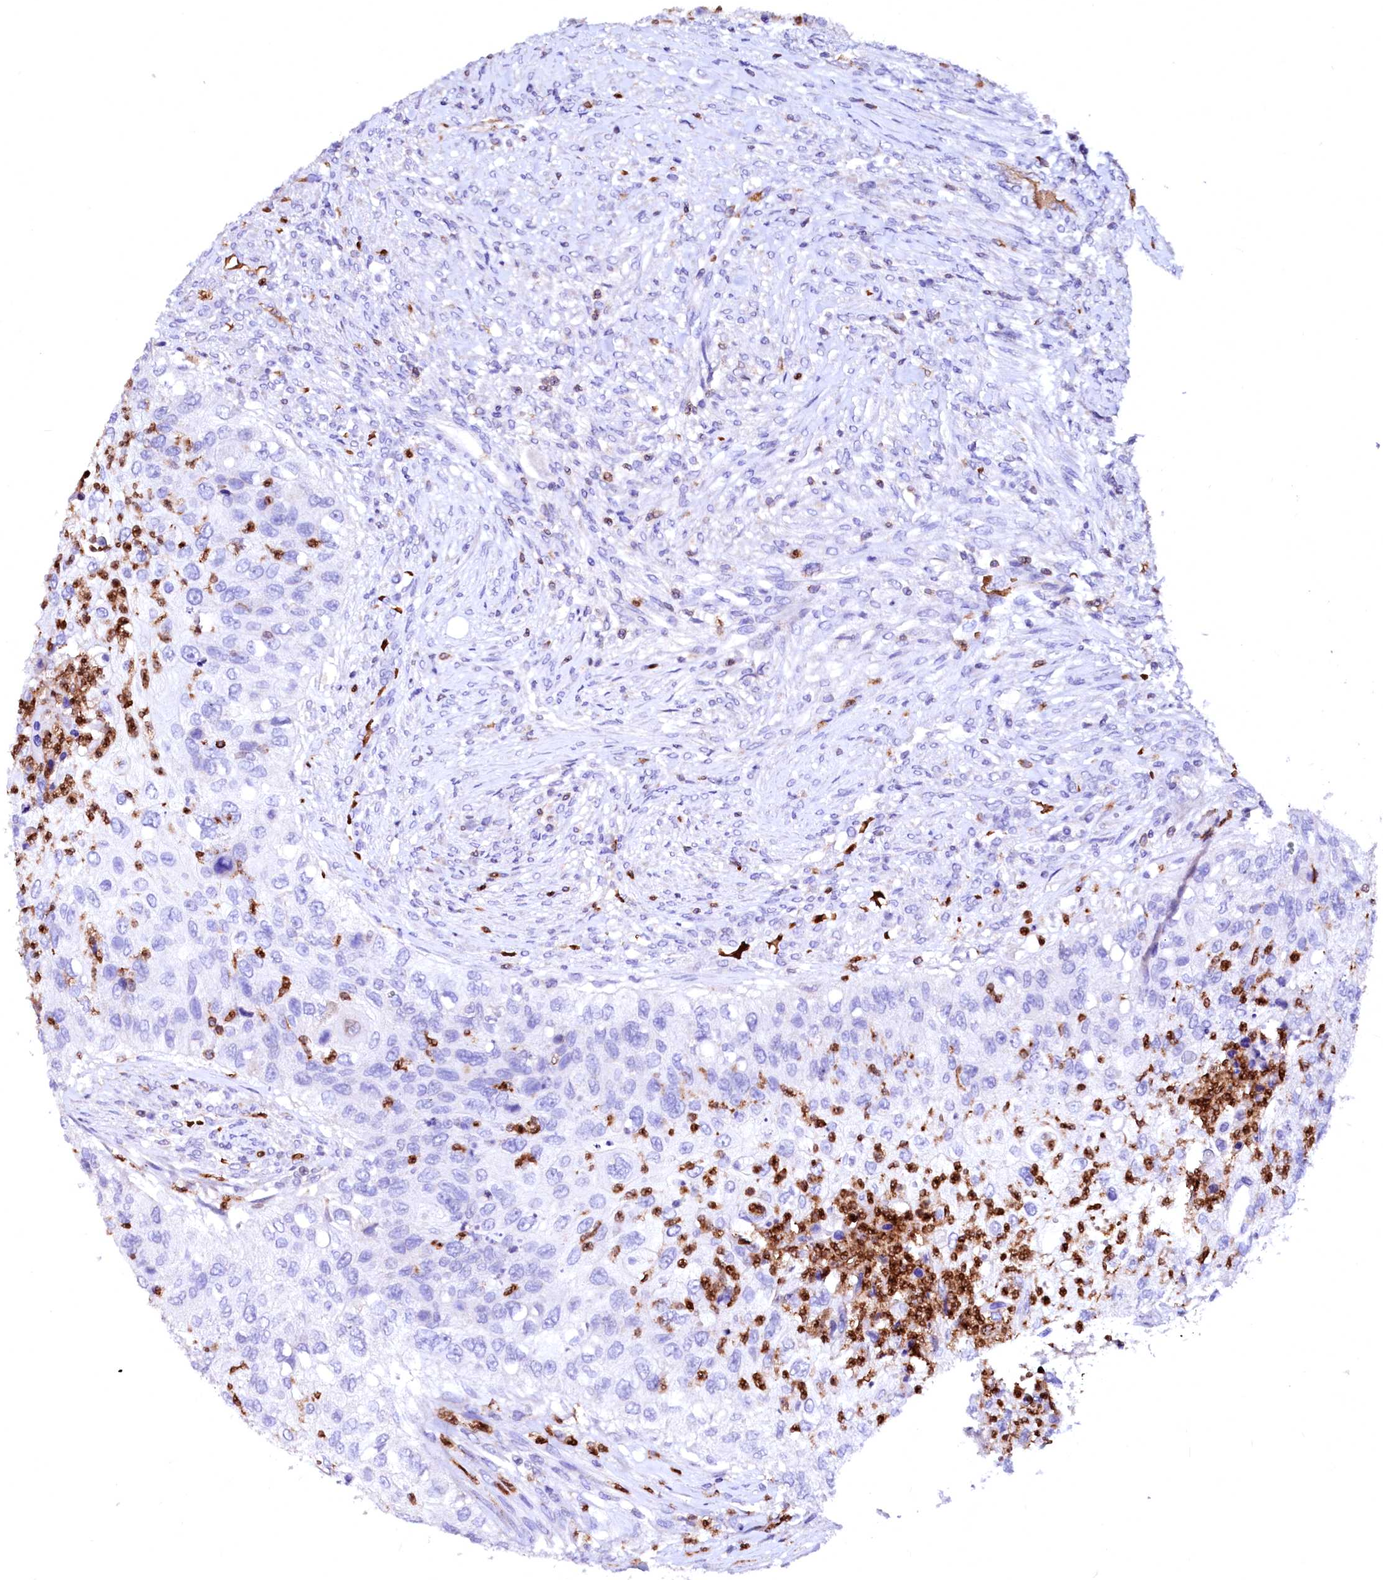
{"staining": {"intensity": "negative", "quantity": "none", "location": "none"}, "tissue": "urothelial cancer", "cell_type": "Tumor cells", "image_type": "cancer", "snomed": [{"axis": "morphology", "description": "Urothelial carcinoma, High grade"}, {"axis": "topography", "description": "Urinary bladder"}], "caption": "The micrograph displays no staining of tumor cells in high-grade urothelial carcinoma.", "gene": "RAB27A", "patient": {"sex": "female", "age": 60}}